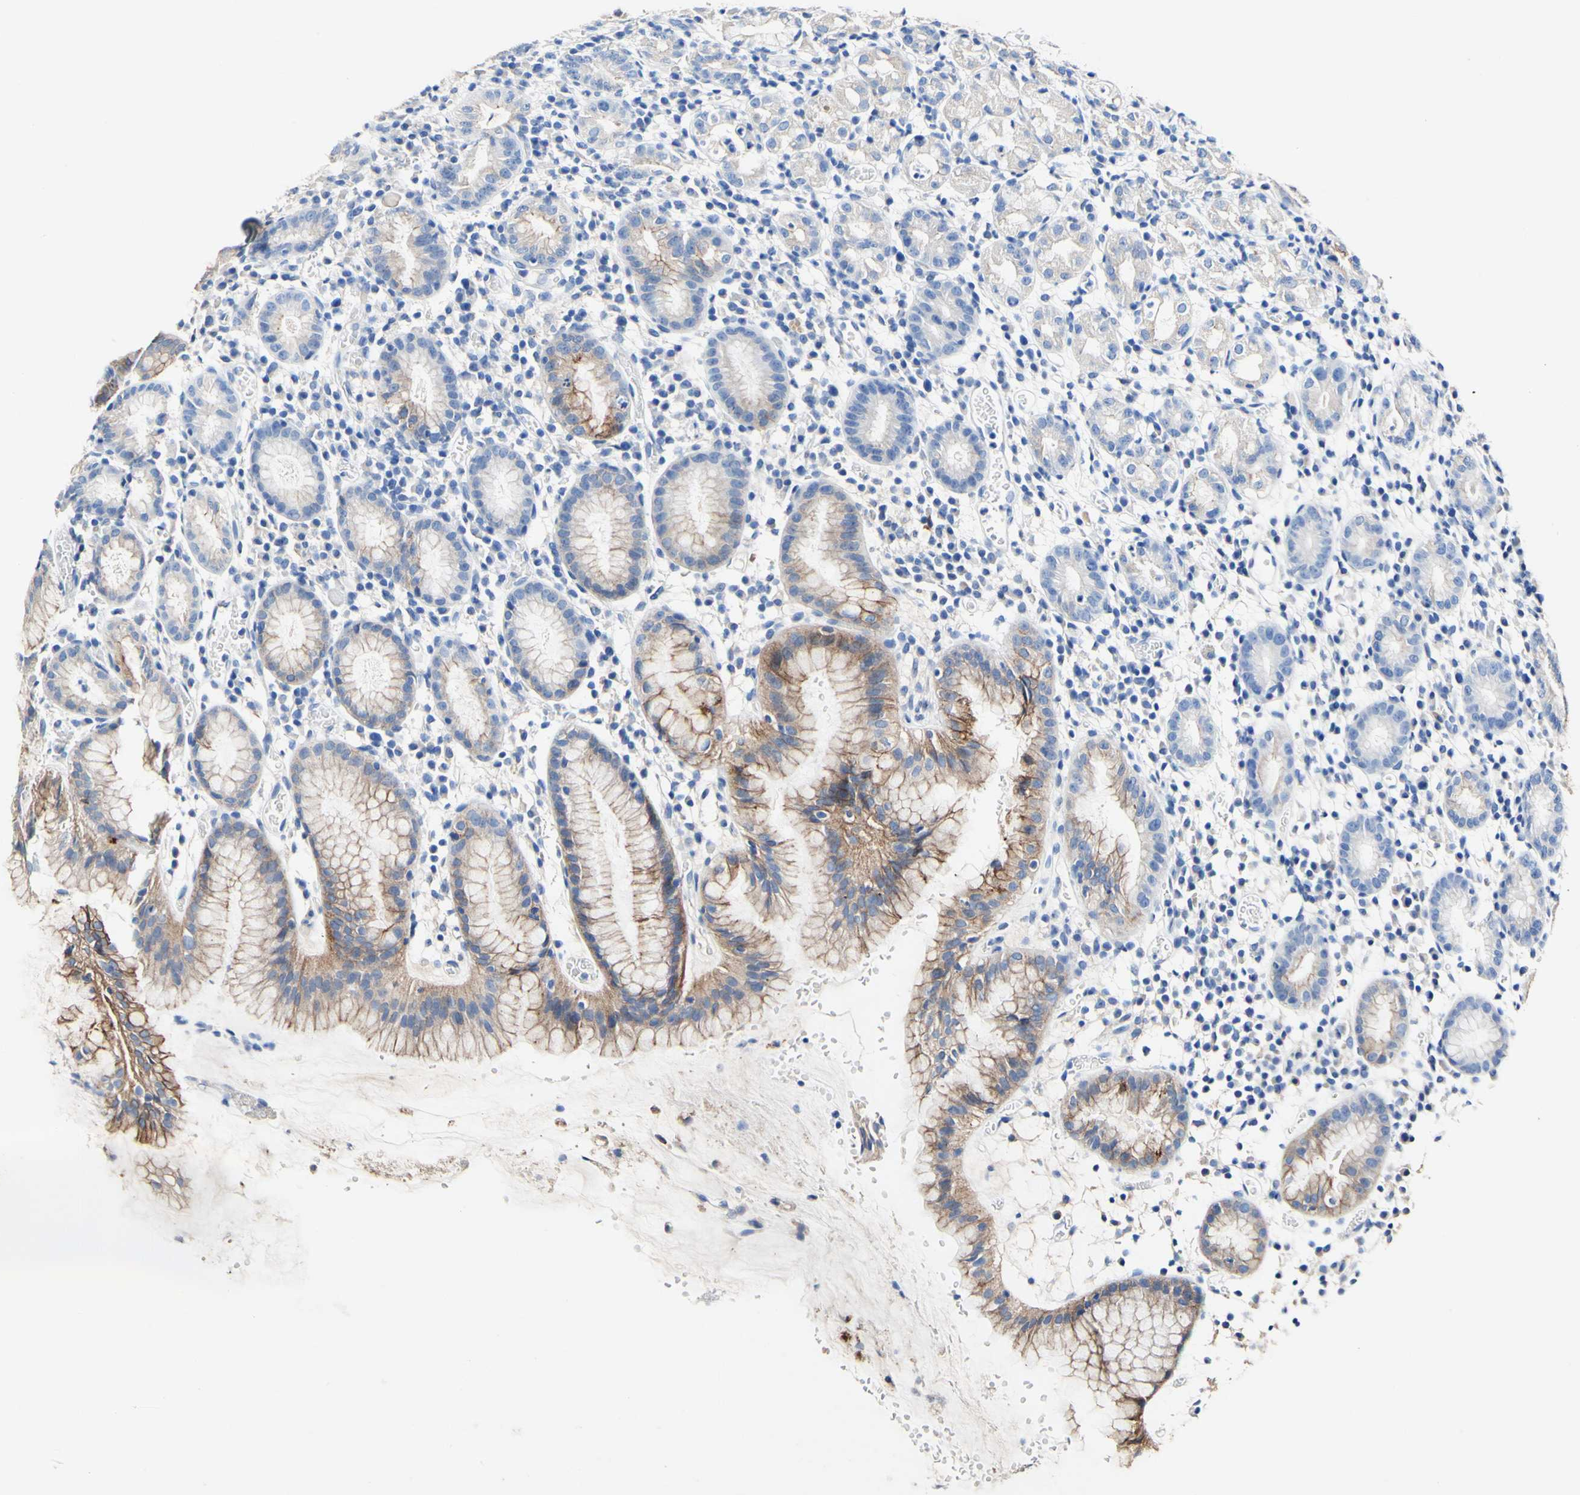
{"staining": {"intensity": "moderate", "quantity": "25%-75%", "location": "cytoplasmic/membranous"}, "tissue": "stomach", "cell_type": "Glandular cells", "image_type": "normal", "snomed": [{"axis": "morphology", "description": "Normal tissue, NOS"}, {"axis": "topography", "description": "Stomach"}, {"axis": "topography", "description": "Stomach, lower"}], "caption": "The histopathology image exhibits a brown stain indicating the presence of a protein in the cytoplasmic/membranous of glandular cells in stomach.", "gene": "DSC2", "patient": {"sex": "female", "age": 75}}